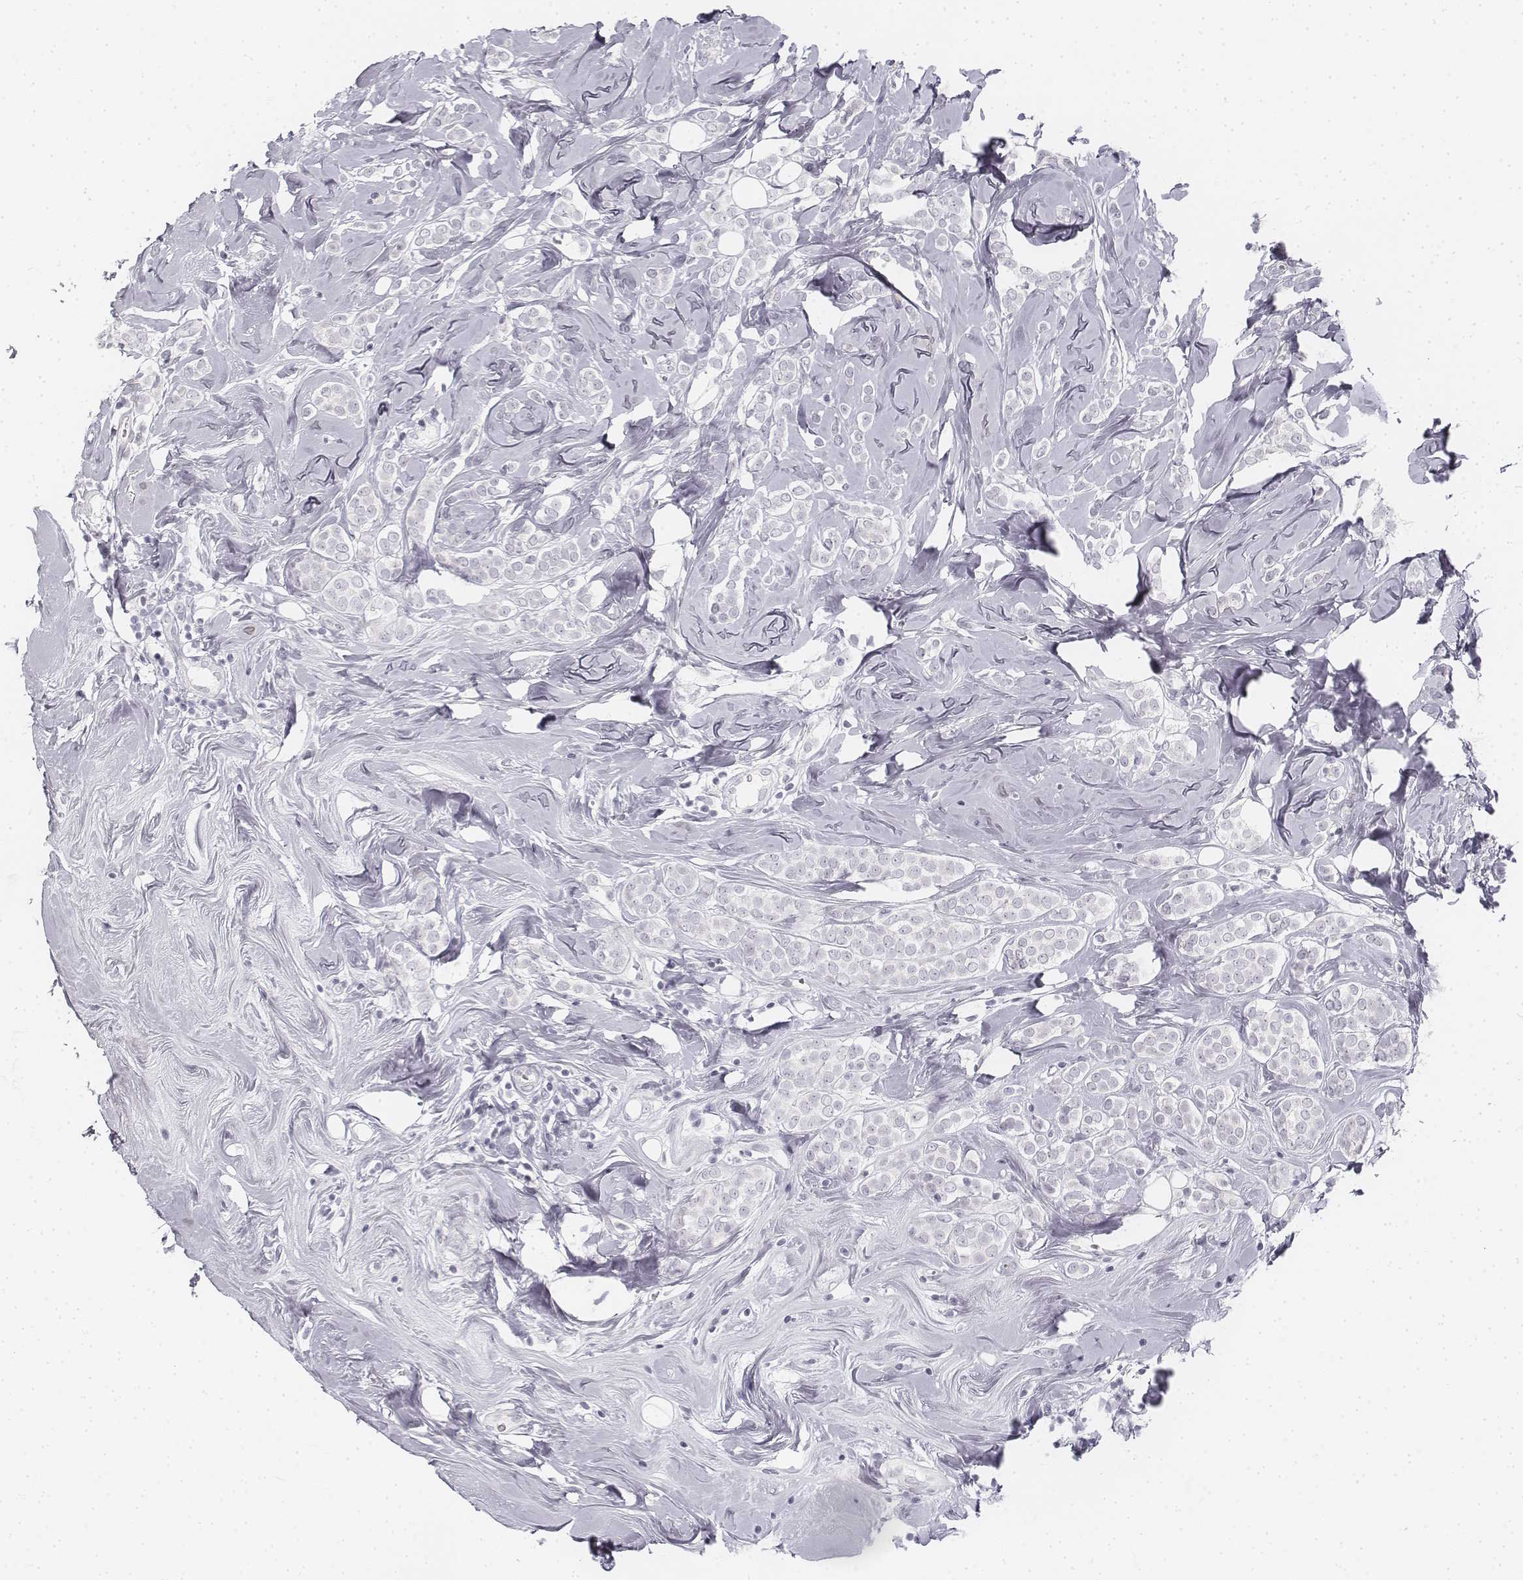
{"staining": {"intensity": "negative", "quantity": "none", "location": "none"}, "tissue": "breast cancer", "cell_type": "Tumor cells", "image_type": "cancer", "snomed": [{"axis": "morphology", "description": "Lobular carcinoma"}, {"axis": "topography", "description": "Breast"}], "caption": "Human lobular carcinoma (breast) stained for a protein using immunohistochemistry exhibits no positivity in tumor cells.", "gene": "KRT25", "patient": {"sex": "female", "age": 49}}